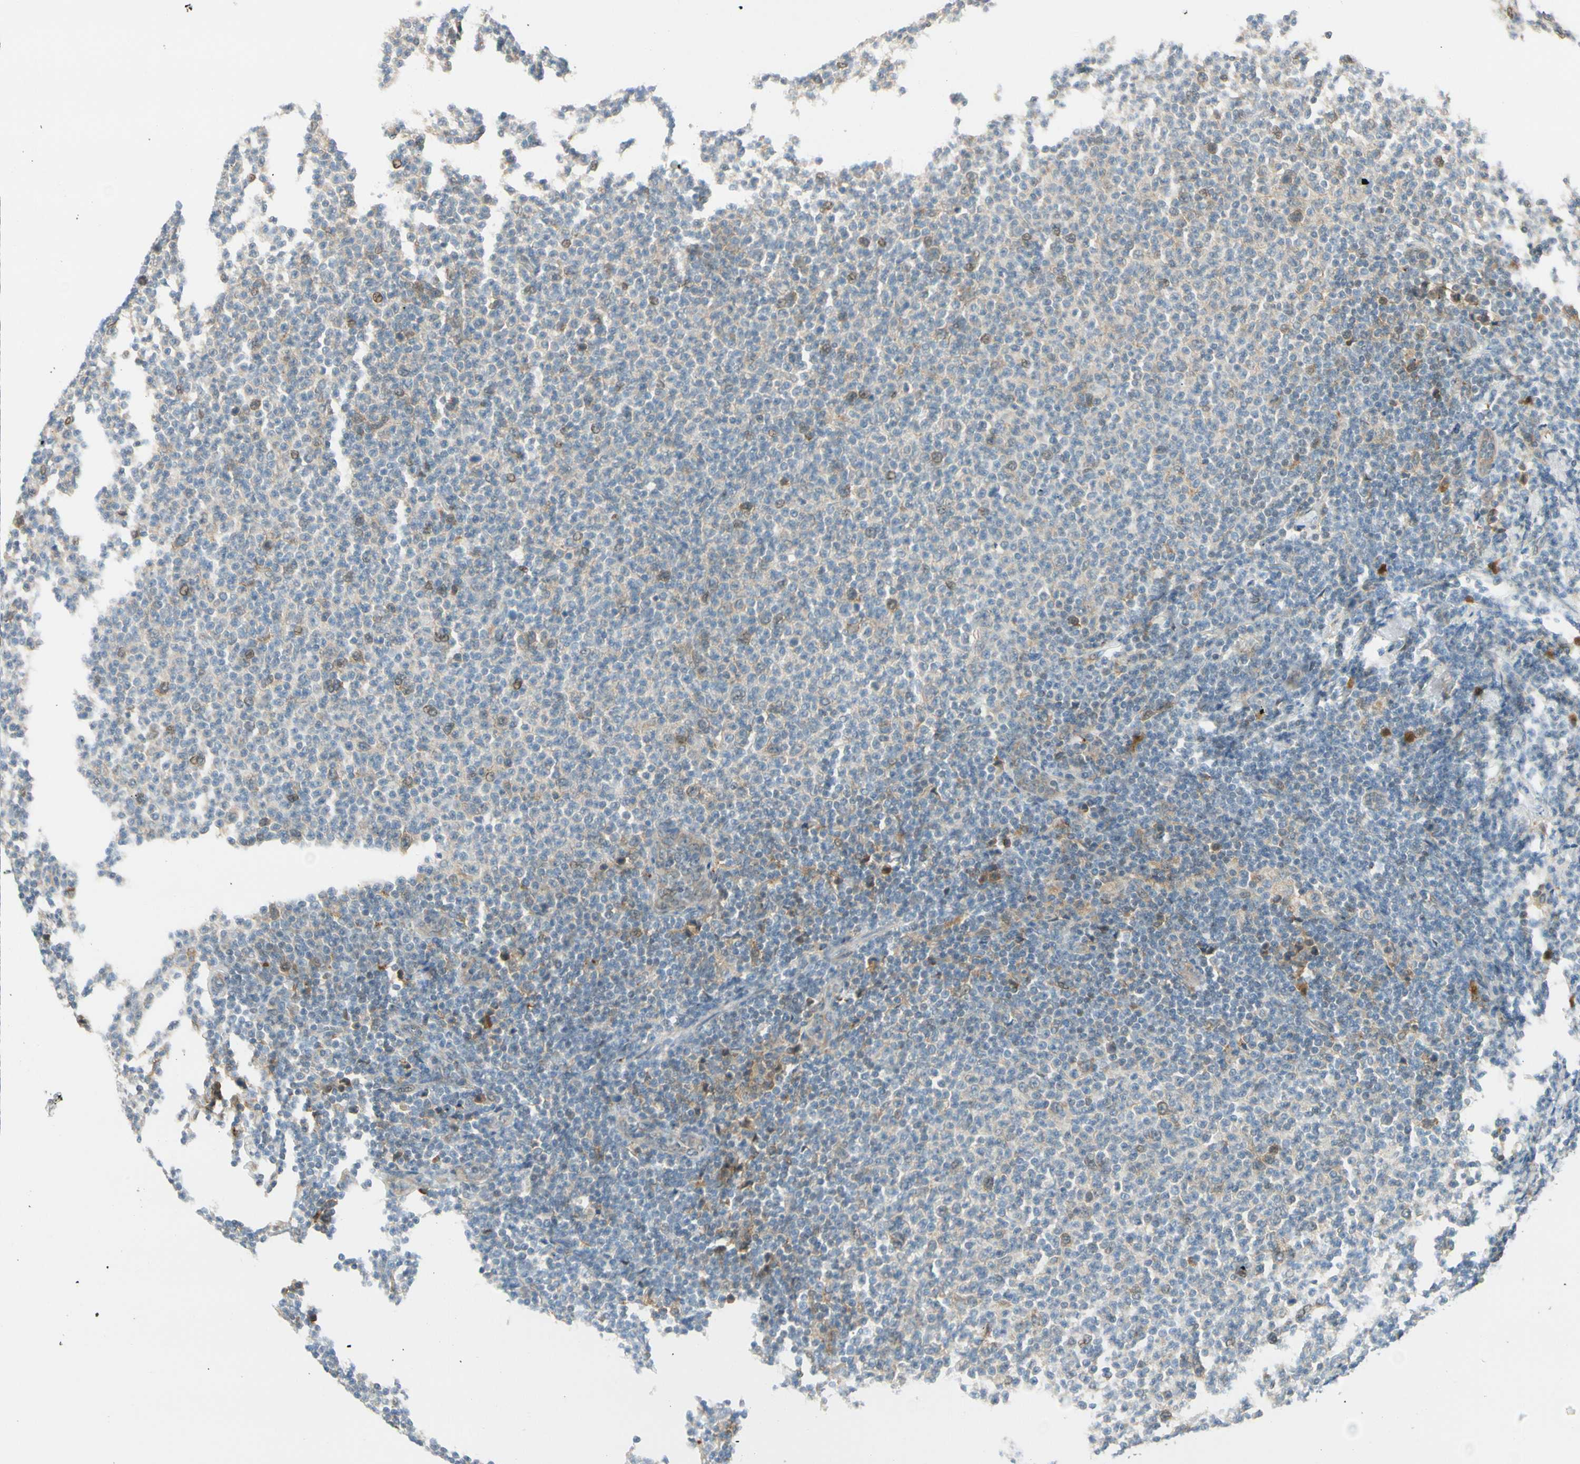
{"staining": {"intensity": "weak", "quantity": "<25%", "location": "cytoplasmic/membranous,nuclear"}, "tissue": "lymphoma", "cell_type": "Tumor cells", "image_type": "cancer", "snomed": [{"axis": "morphology", "description": "Malignant lymphoma, non-Hodgkin's type, Low grade"}, {"axis": "topography", "description": "Lymph node"}], "caption": "Immunohistochemistry of low-grade malignant lymphoma, non-Hodgkin's type displays no positivity in tumor cells.", "gene": "PTTG1", "patient": {"sex": "male", "age": 66}}